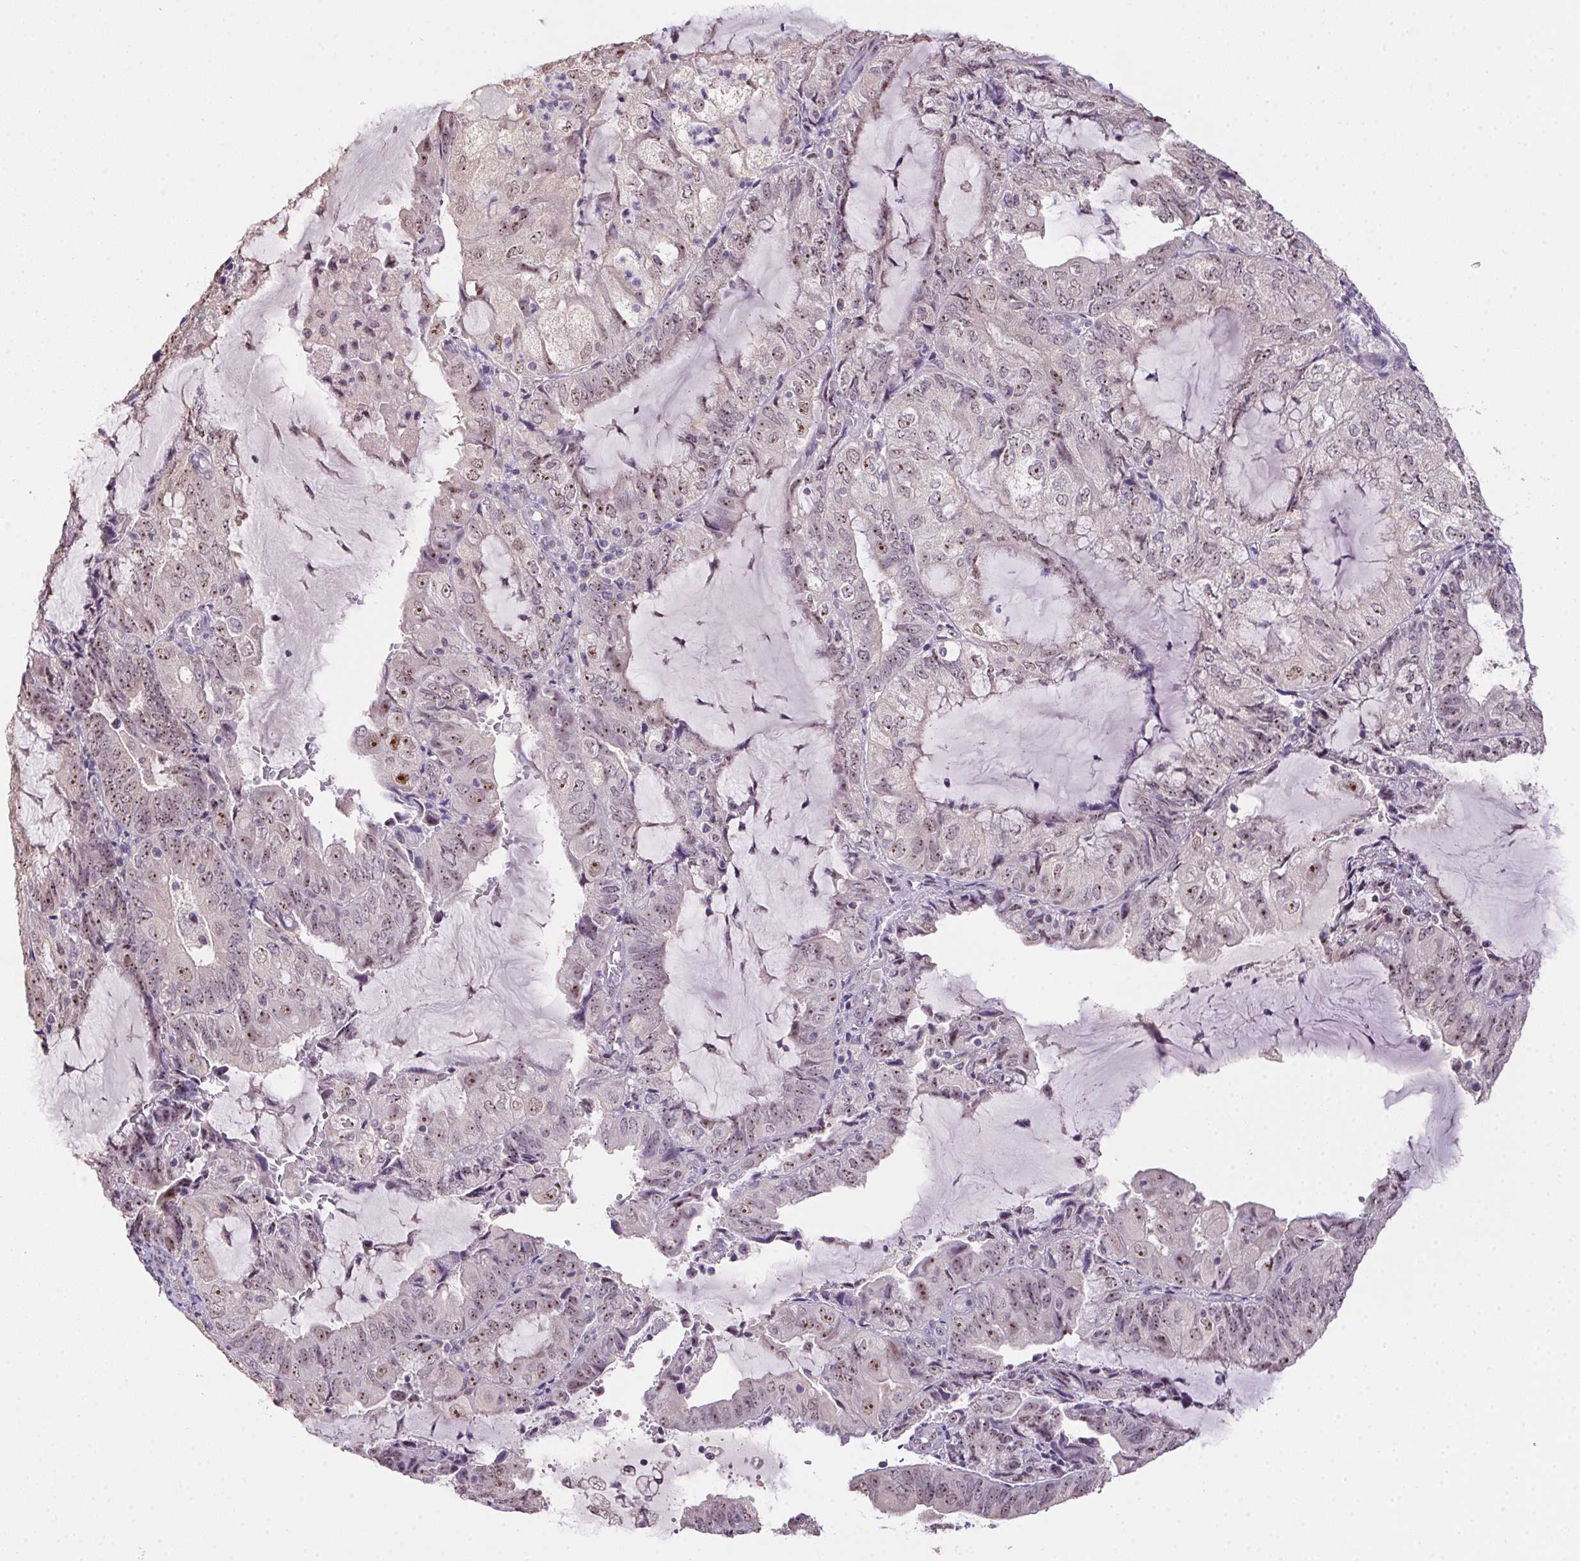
{"staining": {"intensity": "moderate", "quantity": ">75%", "location": "nuclear"}, "tissue": "endometrial cancer", "cell_type": "Tumor cells", "image_type": "cancer", "snomed": [{"axis": "morphology", "description": "Adenocarcinoma, NOS"}, {"axis": "topography", "description": "Endometrium"}], "caption": "Immunohistochemistry (IHC) (DAB (3,3'-diaminobenzidine)) staining of human endometrial cancer demonstrates moderate nuclear protein staining in about >75% of tumor cells.", "gene": "BATF2", "patient": {"sex": "female", "age": 81}}